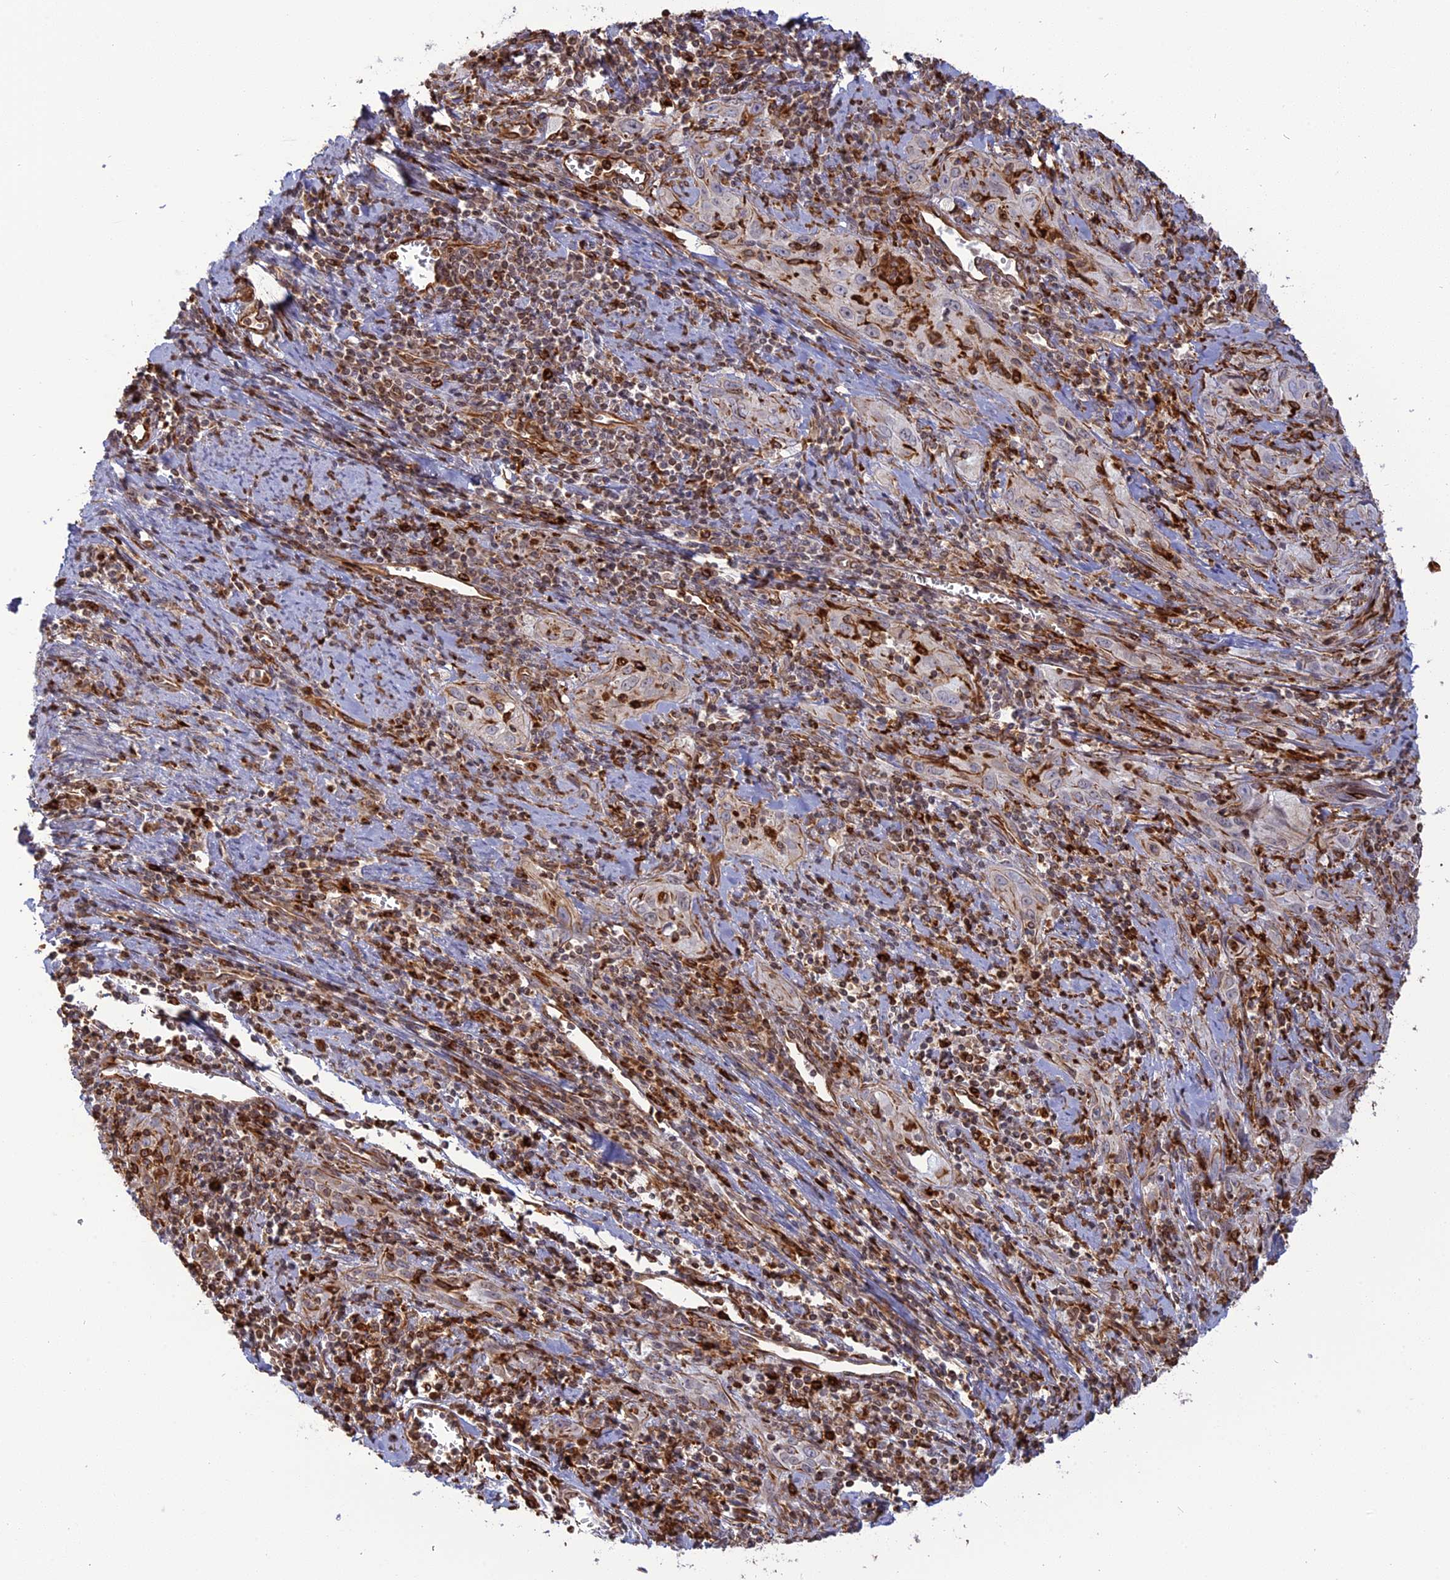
{"staining": {"intensity": "negative", "quantity": "none", "location": "none"}, "tissue": "cervical cancer", "cell_type": "Tumor cells", "image_type": "cancer", "snomed": [{"axis": "morphology", "description": "Squamous cell carcinoma, NOS"}, {"axis": "topography", "description": "Cervix"}], "caption": "Tumor cells are negative for brown protein staining in cervical squamous cell carcinoma.", "gene": "APOBR", "patient": {"sex": "female", "age": 57}}